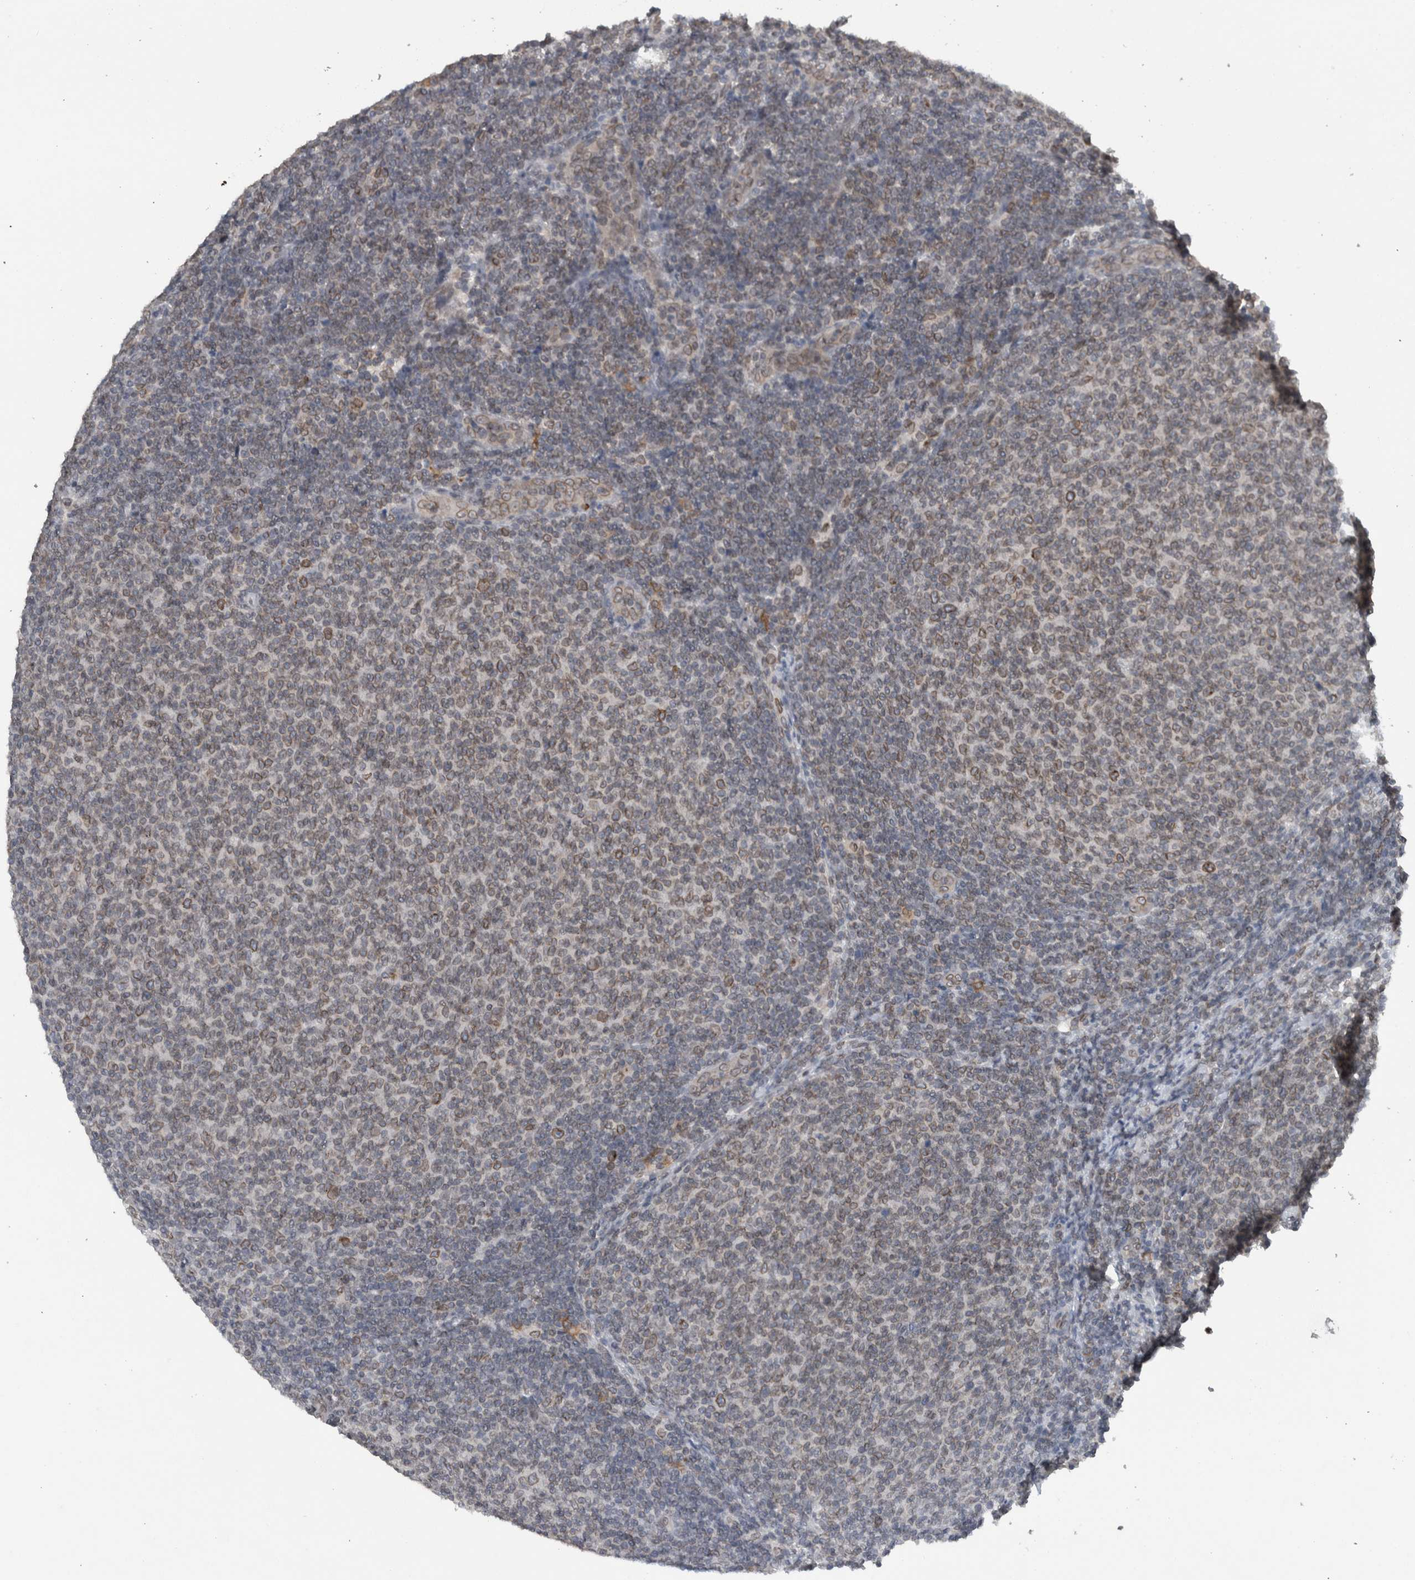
{"staining": {"intensity": "weak", "quantity": "25%-75%", "location": "cytoplasmic/membranous,nuclear"}, "tissue": "lymphoma", "cell_type": "Tumor cells", "image_type": "cancer", "snomed": [{"axis": "morphology", "description": "Malignant lymphoma, non-Hodgkin's type, Low grade"}, {"axis": "topography", "description": "Lymph node"}], "caption": "Human low-grade malignant lymphoma, non-Hodgkin's type stained with a protein marker reveals weak staining in tumor cells.", "gene": "RANBP2", "patient": {"sex": "male", "age": 66}}